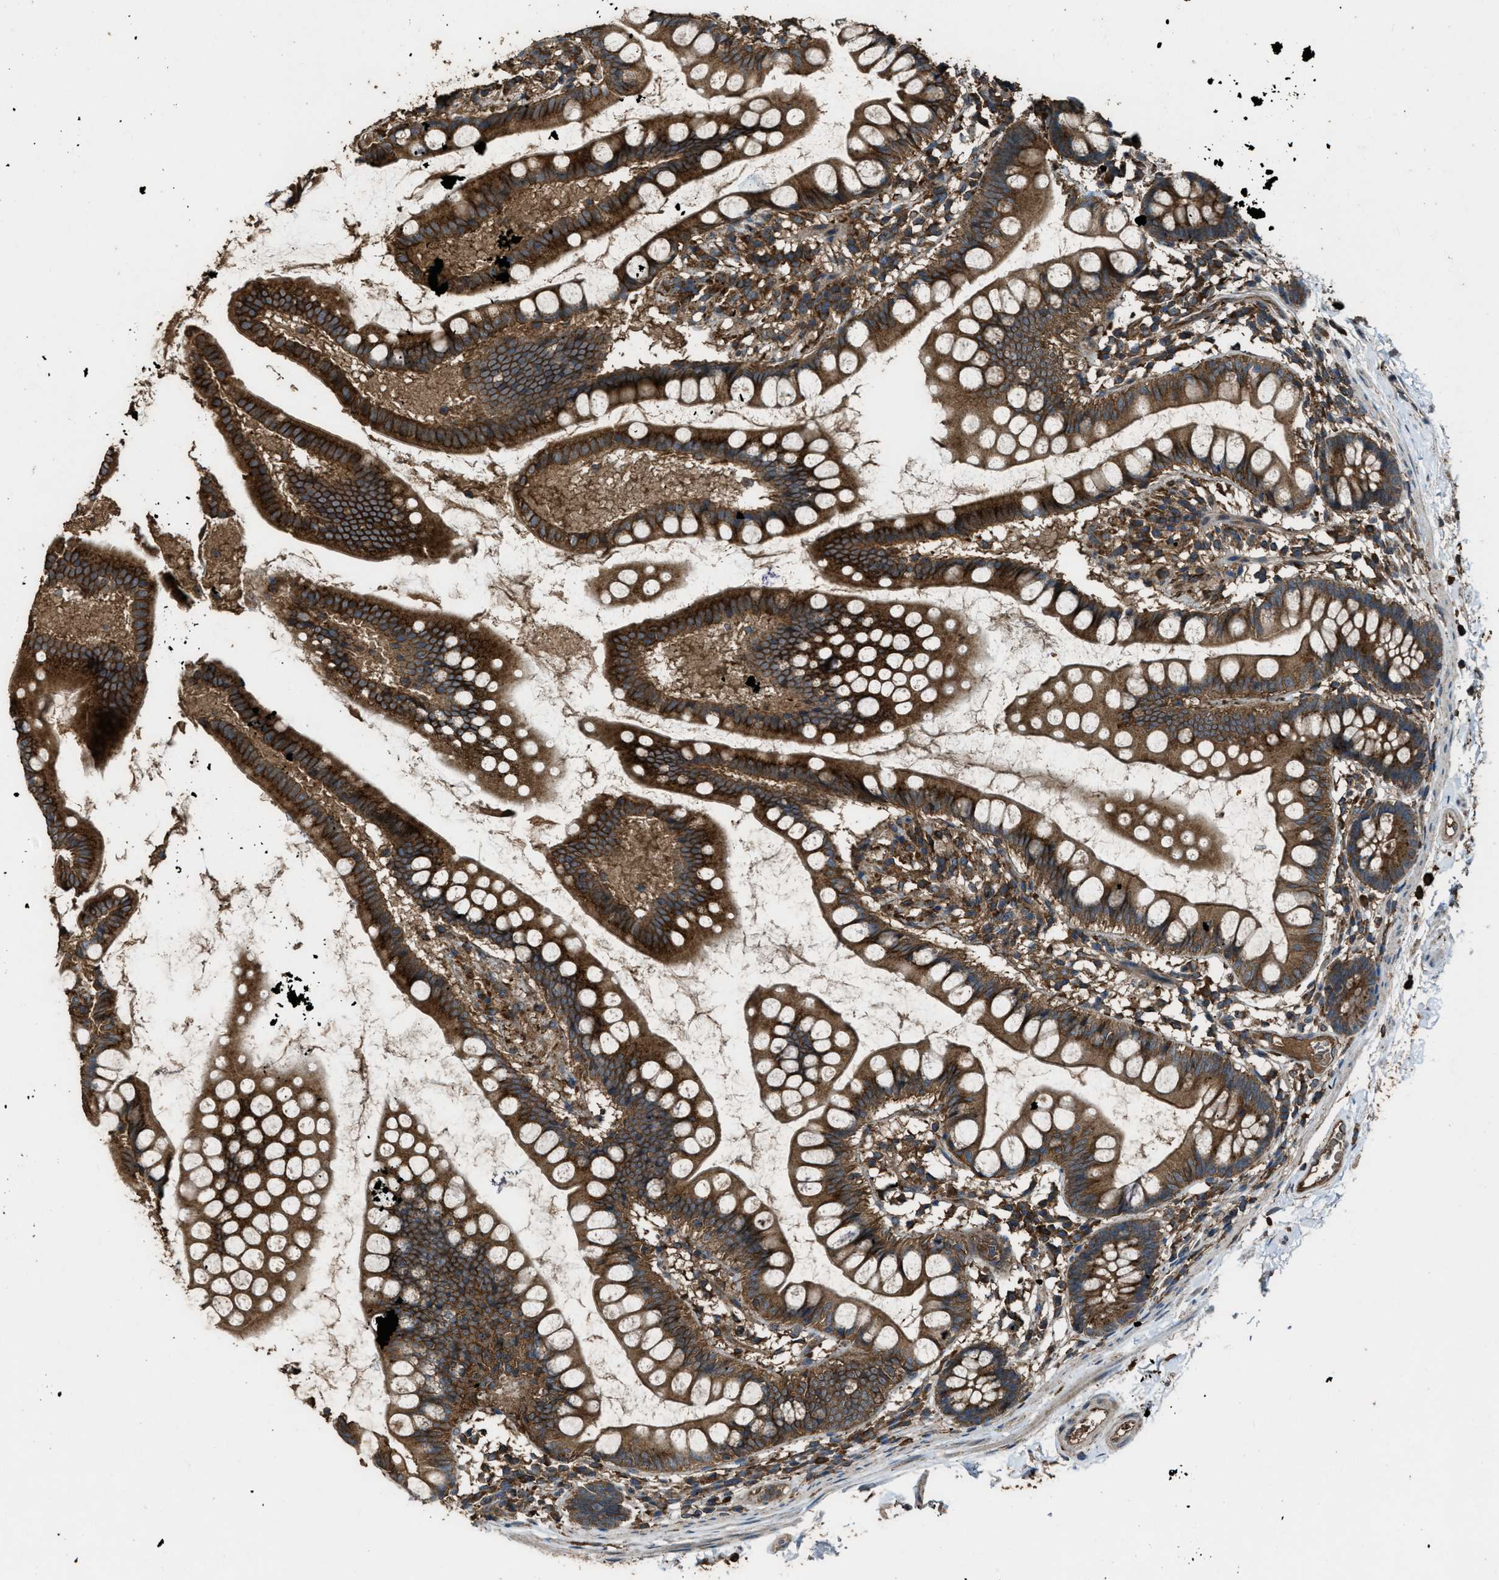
{"staining": {"intensity": "strong", "quantity": ">75%", "location": "cytoplasmic/membranous"}, "tissue": "small intestine", "cell_type": "Glandular cells", "image_type": "normal", "snomed": [{"axis": "morphology", "description": "Normal tissue, NOS"}, {"axis": "topography", "description": "Small intestine"}], "caption": "A photomicrograph showing strong cytoplasmic/membranous positivity in approximately >75% of glandular cells in normal small intestine, as visualized by brown immunohistochemical staining.", "gene": "MAP3K8", "patient": {"sex": "female", "age": 84}}